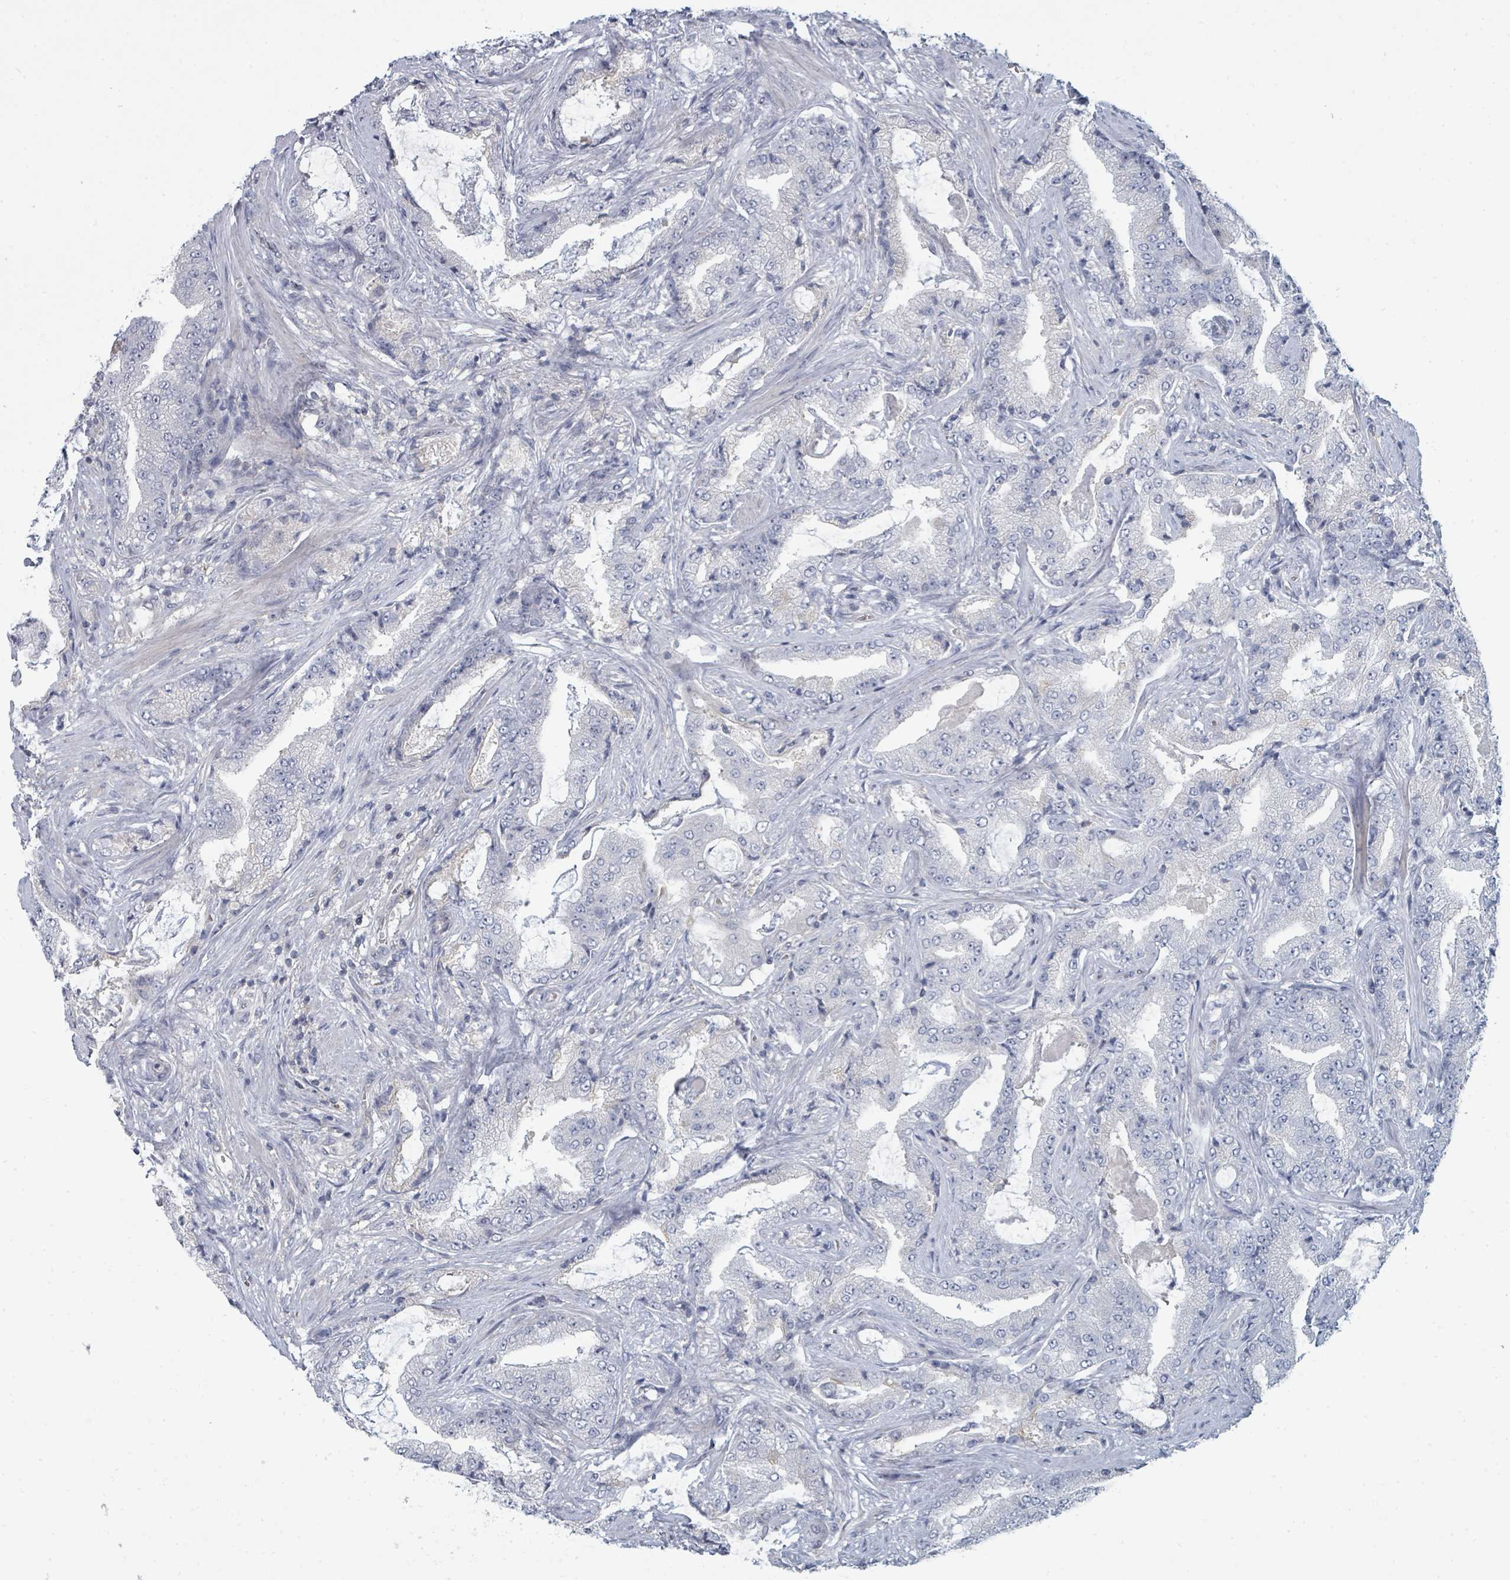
{"staining": {"intensity": "negative", "quantity": "none", "location": "none"}, "tissue": "prostate cancer", "cell_type": "Tumor cells", "image_type": "cancer", "snomed": [{"axis": "morphology", "description": "Adenocarcinoma, High grade"}, {"axis": "topography", "description": "Prostate"}], "caption": "The histopathology image demonstrates no significant expression in tumor cells of prostate high-grade adenocarcinoma.", "gene": "SLC25A45", "patient": {"sex": "male", "age": 68}}